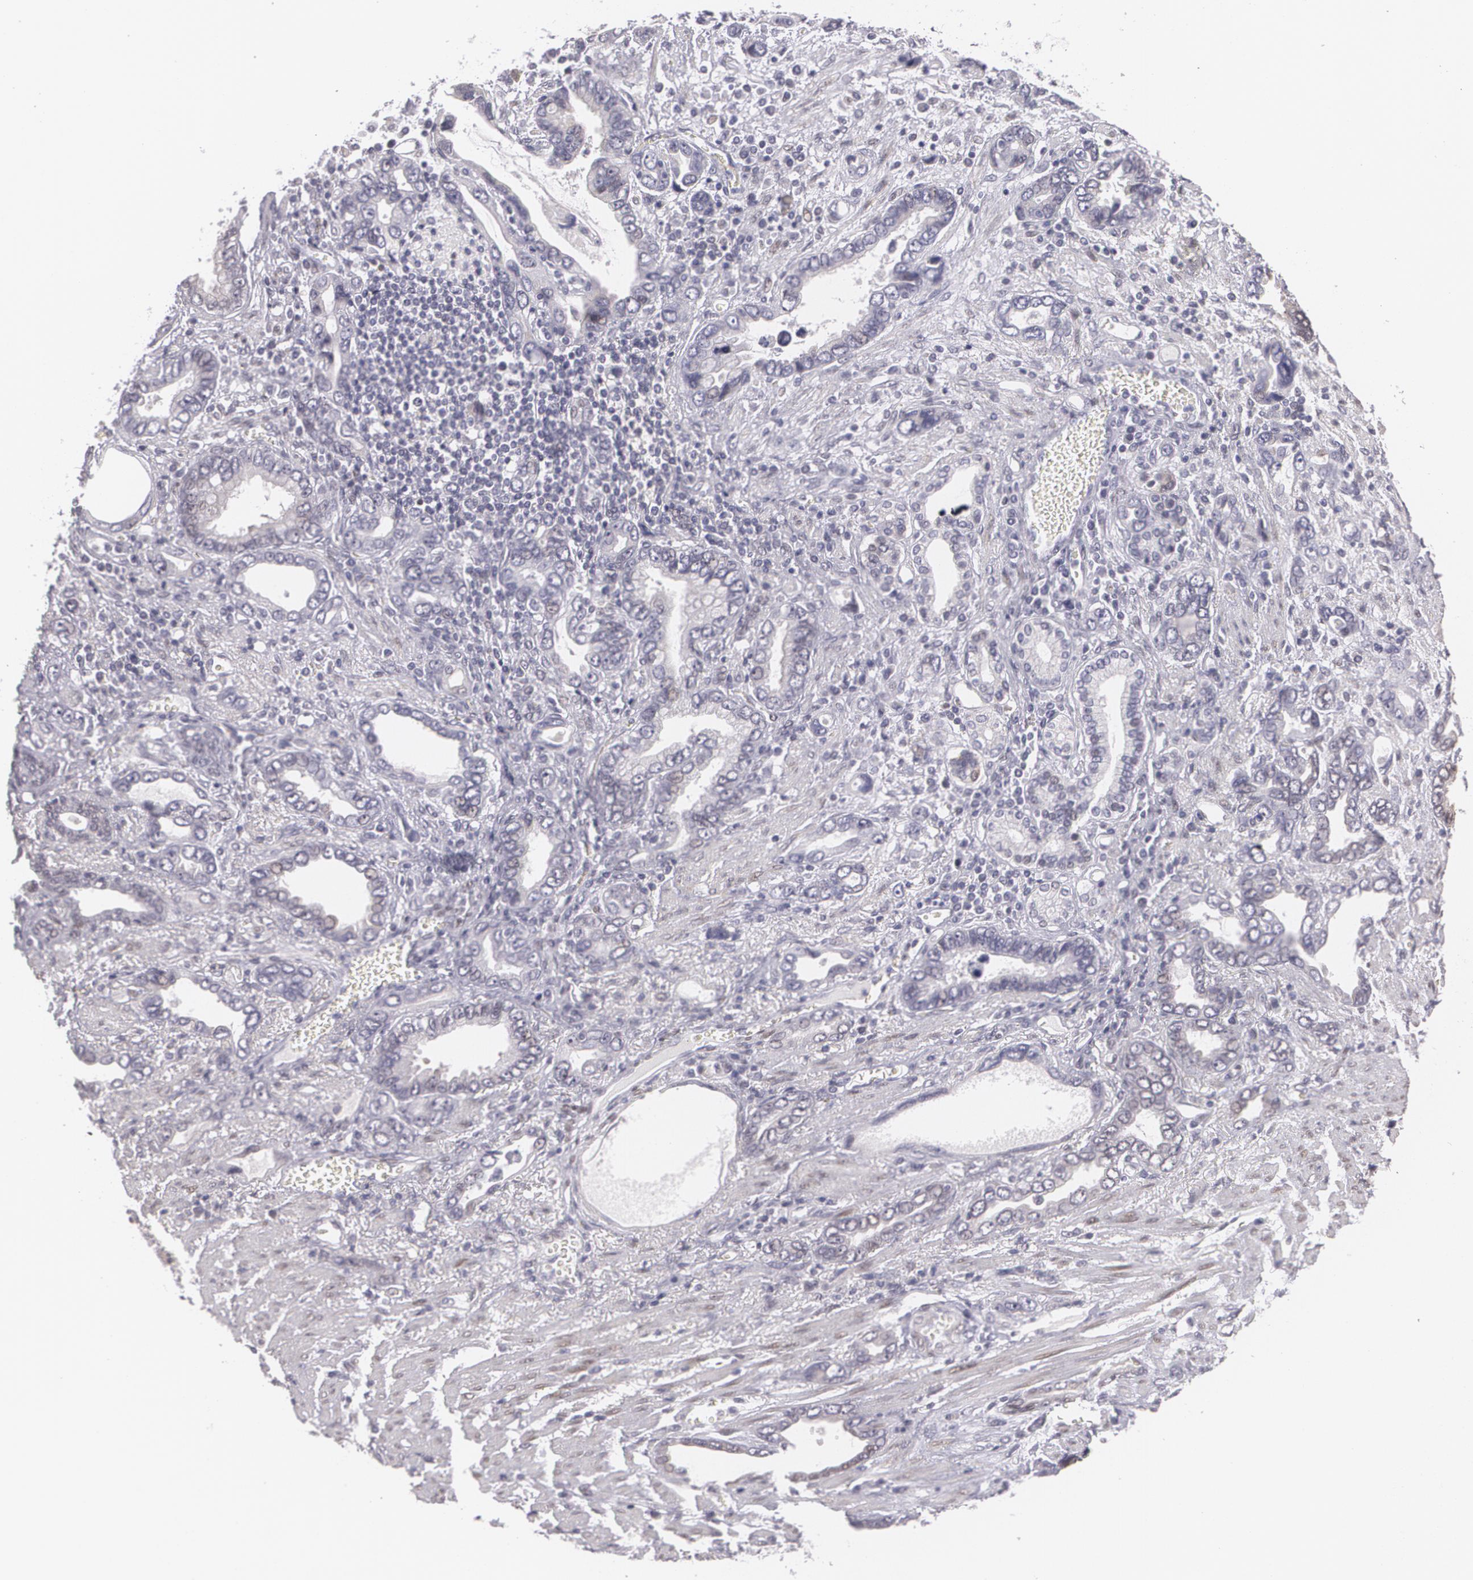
{"staining": {"intensity": "negative", "quantity": "none", "location": "none"}, "tissue": "stomach cancer", "cell_type": "Tumor cells", "image_type": "cancer", "snomed": [{"axis": "morphology", "description": "Adenocarcinoma, NOS"}, {"axis": "topography", "description": "Stomach"}], "caption": "An image of adenocarcinoma (stomach) stained for a protein reveals no brown staining in tumor cells.", "gene": "ZBTB16", "patient": {"sex": "male", "age": 78}}